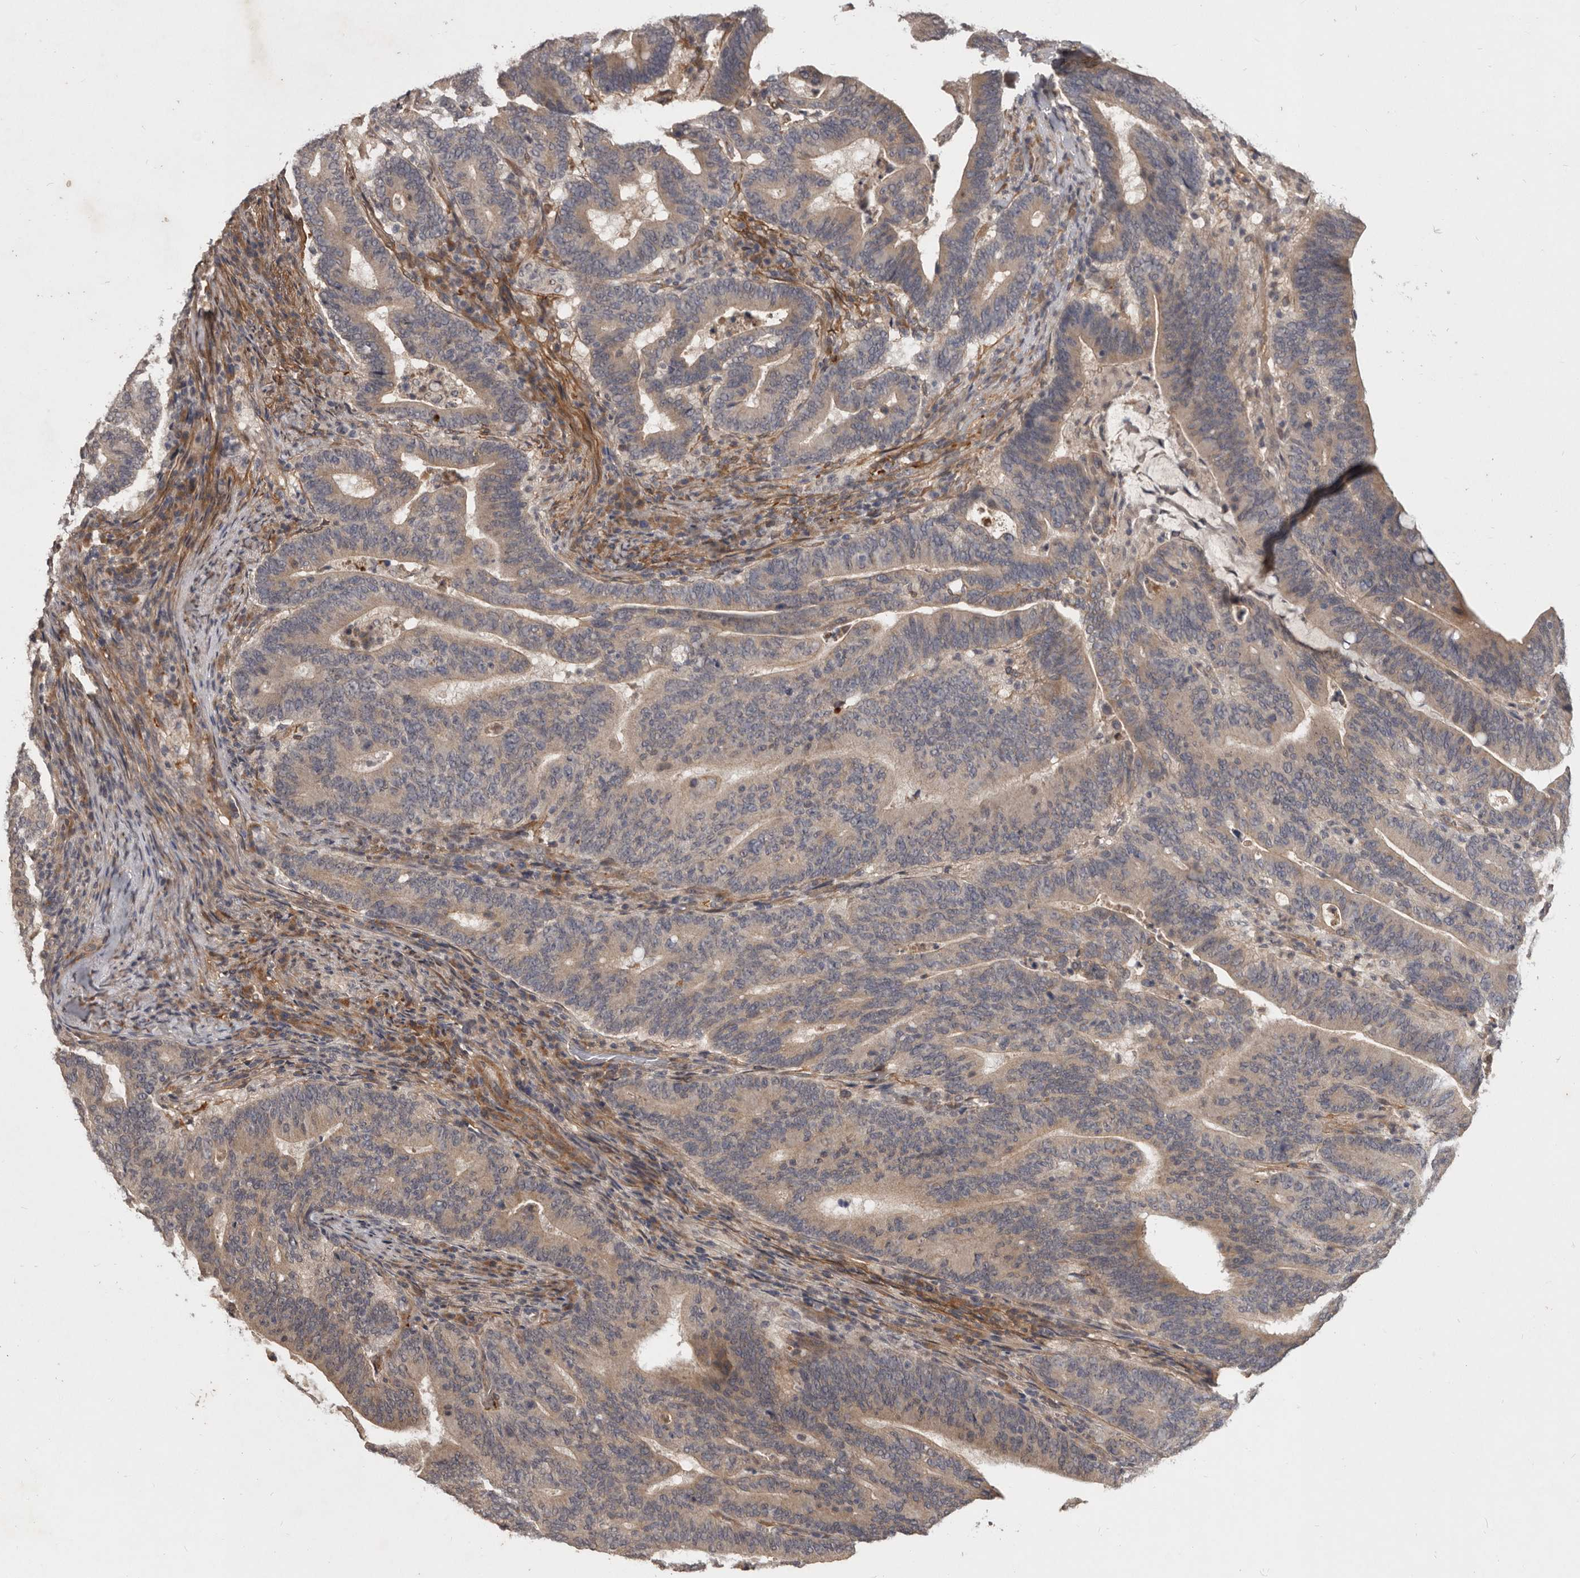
{"staining": {"intensity": "moderate", "quantity": "25%-75%", "location": "cytoplasmic/membranous"}, "tissue": "colorectal cancer", "cell_type": "Tumor cells", "image_type": "cancer", "snomed": [{"axis": "morphology", "description": "Adenocarcinoma, NOS"}, {"axis": "topography", "description": "Colon"}], "caption": "Adenocarcinoma (colorectal) was stained to show a protein in brown. There is medium levels of moderate cytoplasmic/membranous staining in approximately 25%-75% of tumor cells.", "gene": "DNAJC28", "patient": {"sex": "female", "age": 66}}